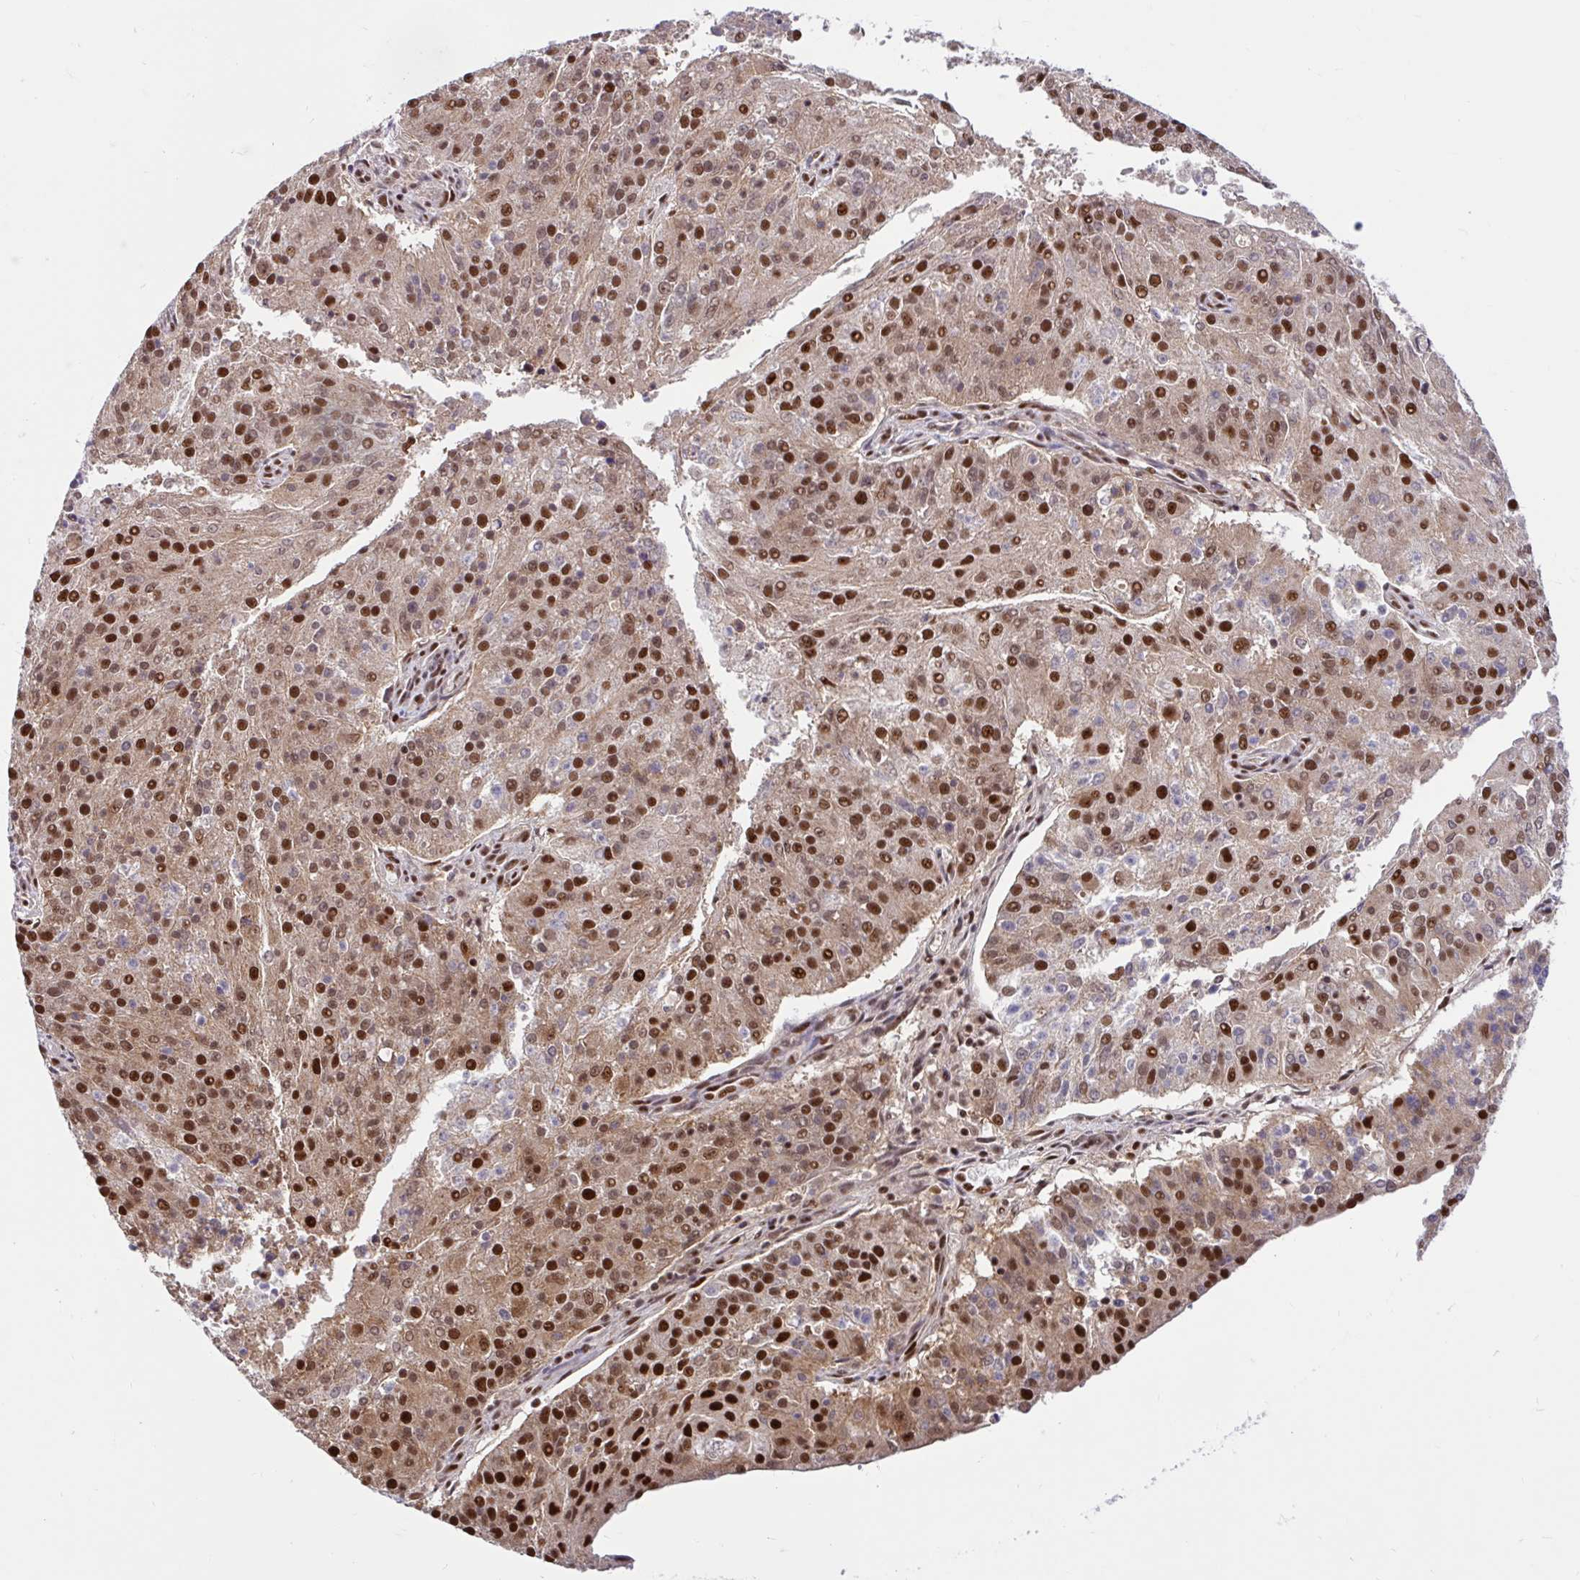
{"staining": {"intensity": "strong", "quantity": ">75%", "location": "nuclear"}, "tissue": "endometrial cancer", "cell_type": "Tumor cells", "image_type": "cancer", "snomed": [{"axis": "morphology", "description": "Adenocarcinoma, NOS"}, {"axis": "topography", "description": "Endometrium"}], "caption": "High-power microscopy captured an immunohistochemistry (IHC) histopathology image of endometrial cancer, revealing strong nuclear expression in approximately >75% of tumor cells.", "gene": "ABCA9", "patient": {"sex": "female", "age": 82}}